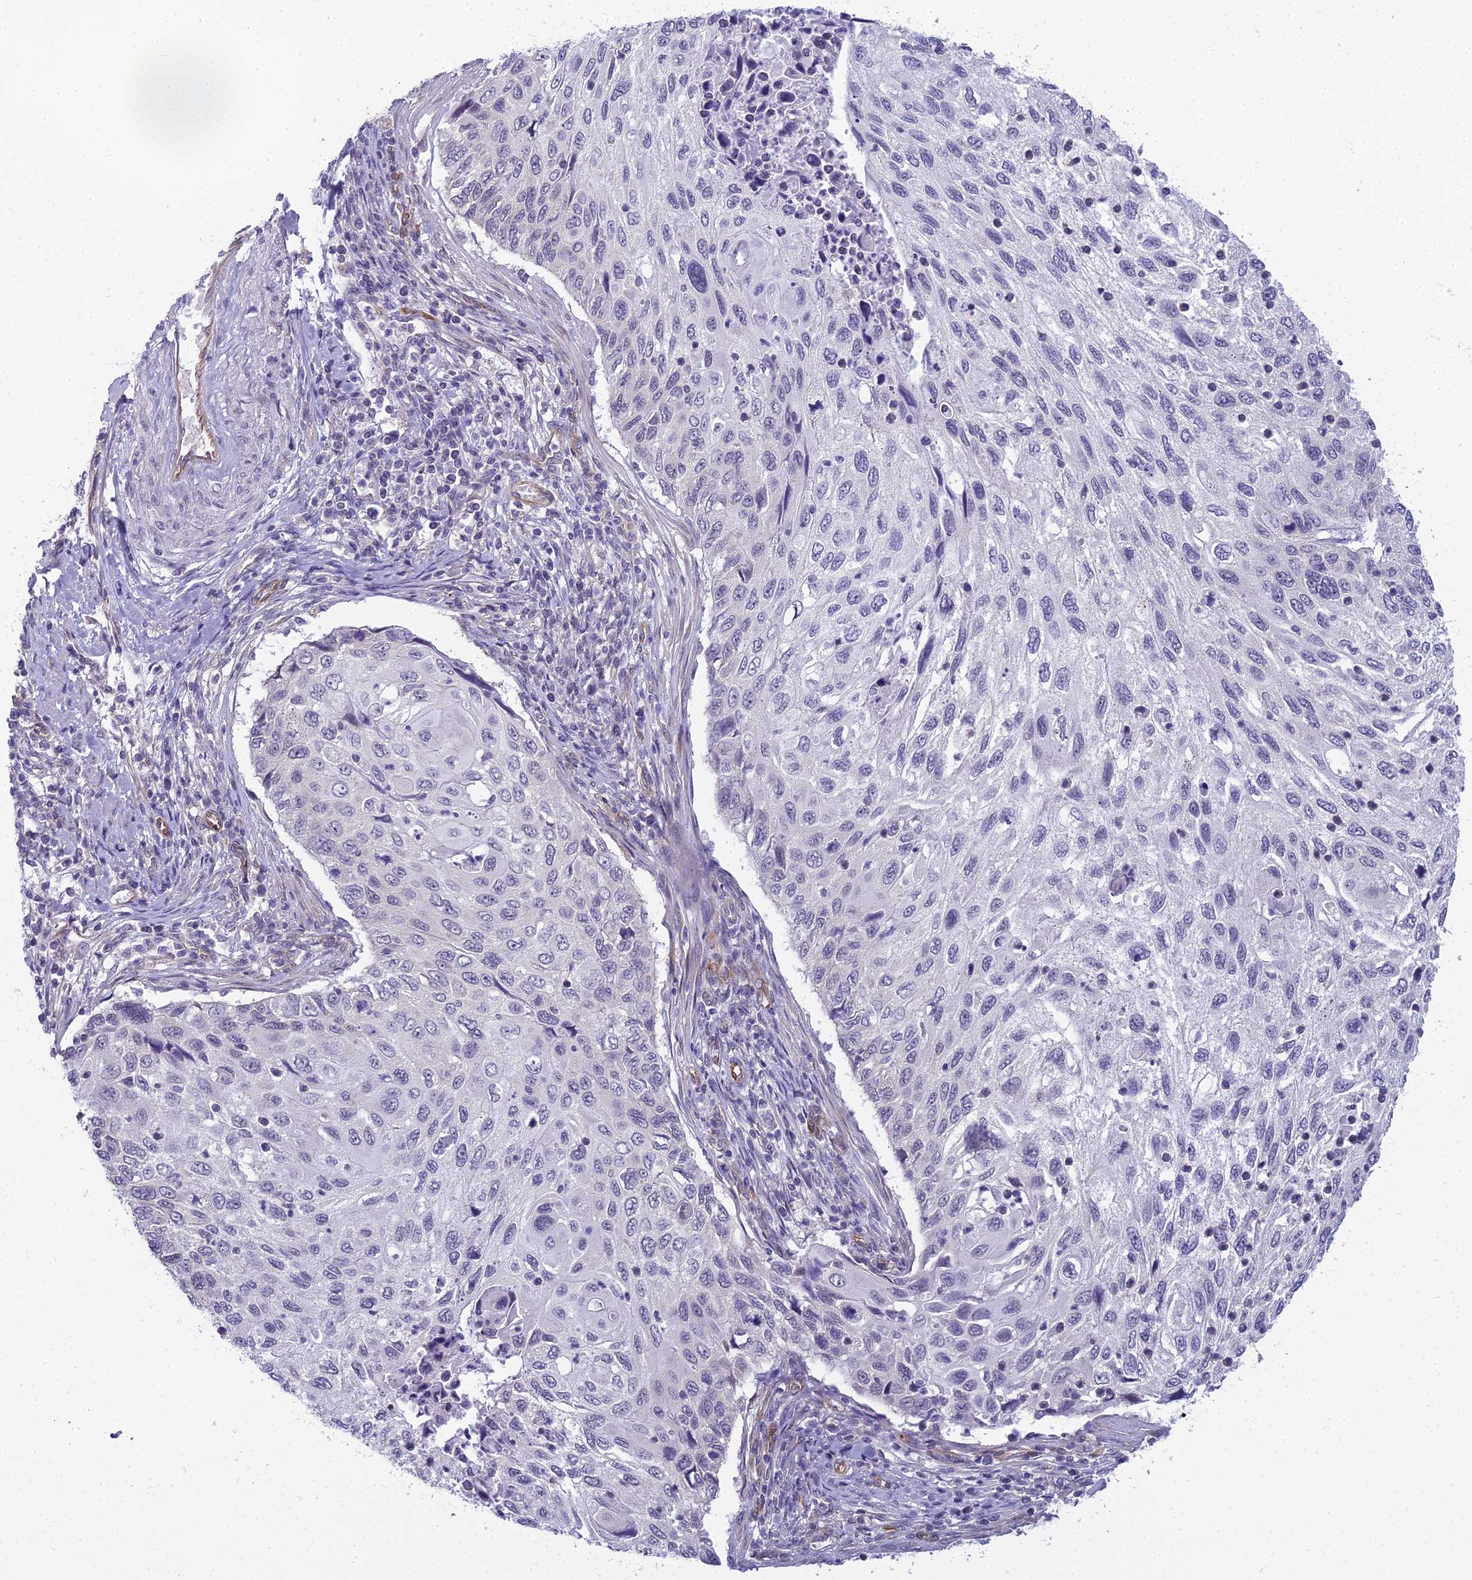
{"staining": {"intensity": "negative", "quantity": "none", "location": "none"}, "tissue": "cervical cancer", "cell_type": "Tumor cells", "image_type": "cancer", "snomed": [{"axis": "morphology", "description": "Squamous cell carcinoma, NOS"}, {"axis": "topography", "description": "Cervix"}], "caption": "Immunohistochemistry image of cervical cancer stained for a protein (brown), which shows no expression in tumor cells.", "gene": "RGL3", "patient": {"sex": "female", "age": 70}}